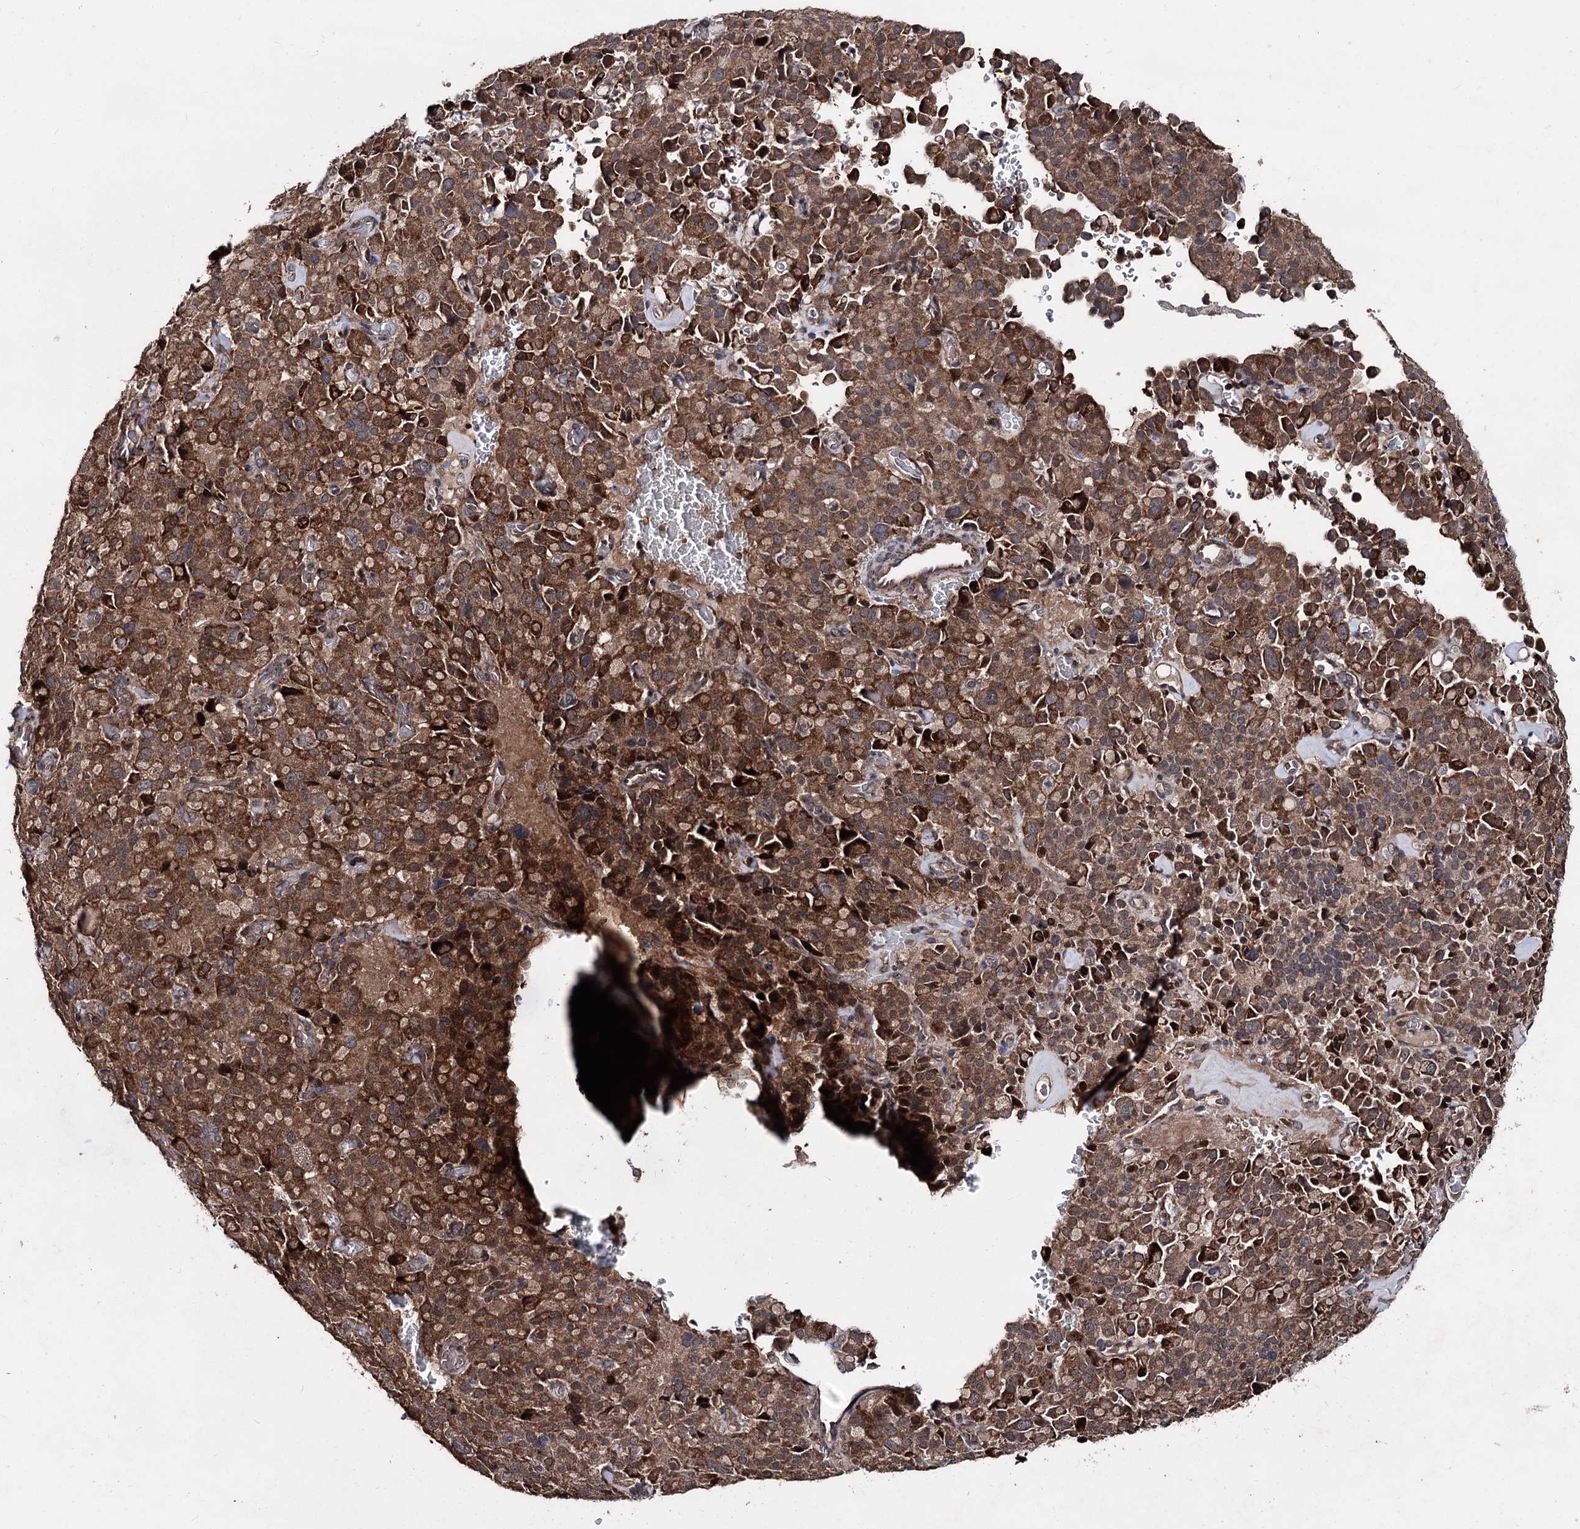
{"staining": {"intensity": "moderate", "quantity": ">75%", "location": "cytoplasmic/membranous"}, "tissue": "pancreatic cancer", "cell_type": "Tumor cells", "image_type": "cancer", "snomed": [{"axis": "morphology", "description": "Adenocarcinoma, NOS"}, {"axis": "topography", "description": "Pancreas"}], "caption": "High-power microscopy captured an immunohistochemistry micrograph of pancreatic cancer, revealing moderate cytoplasmic/membranous expression in approximately >75% of tumor cells.", "gene": "MINDY3", "patient": {"sex": "male", "age": 65}}